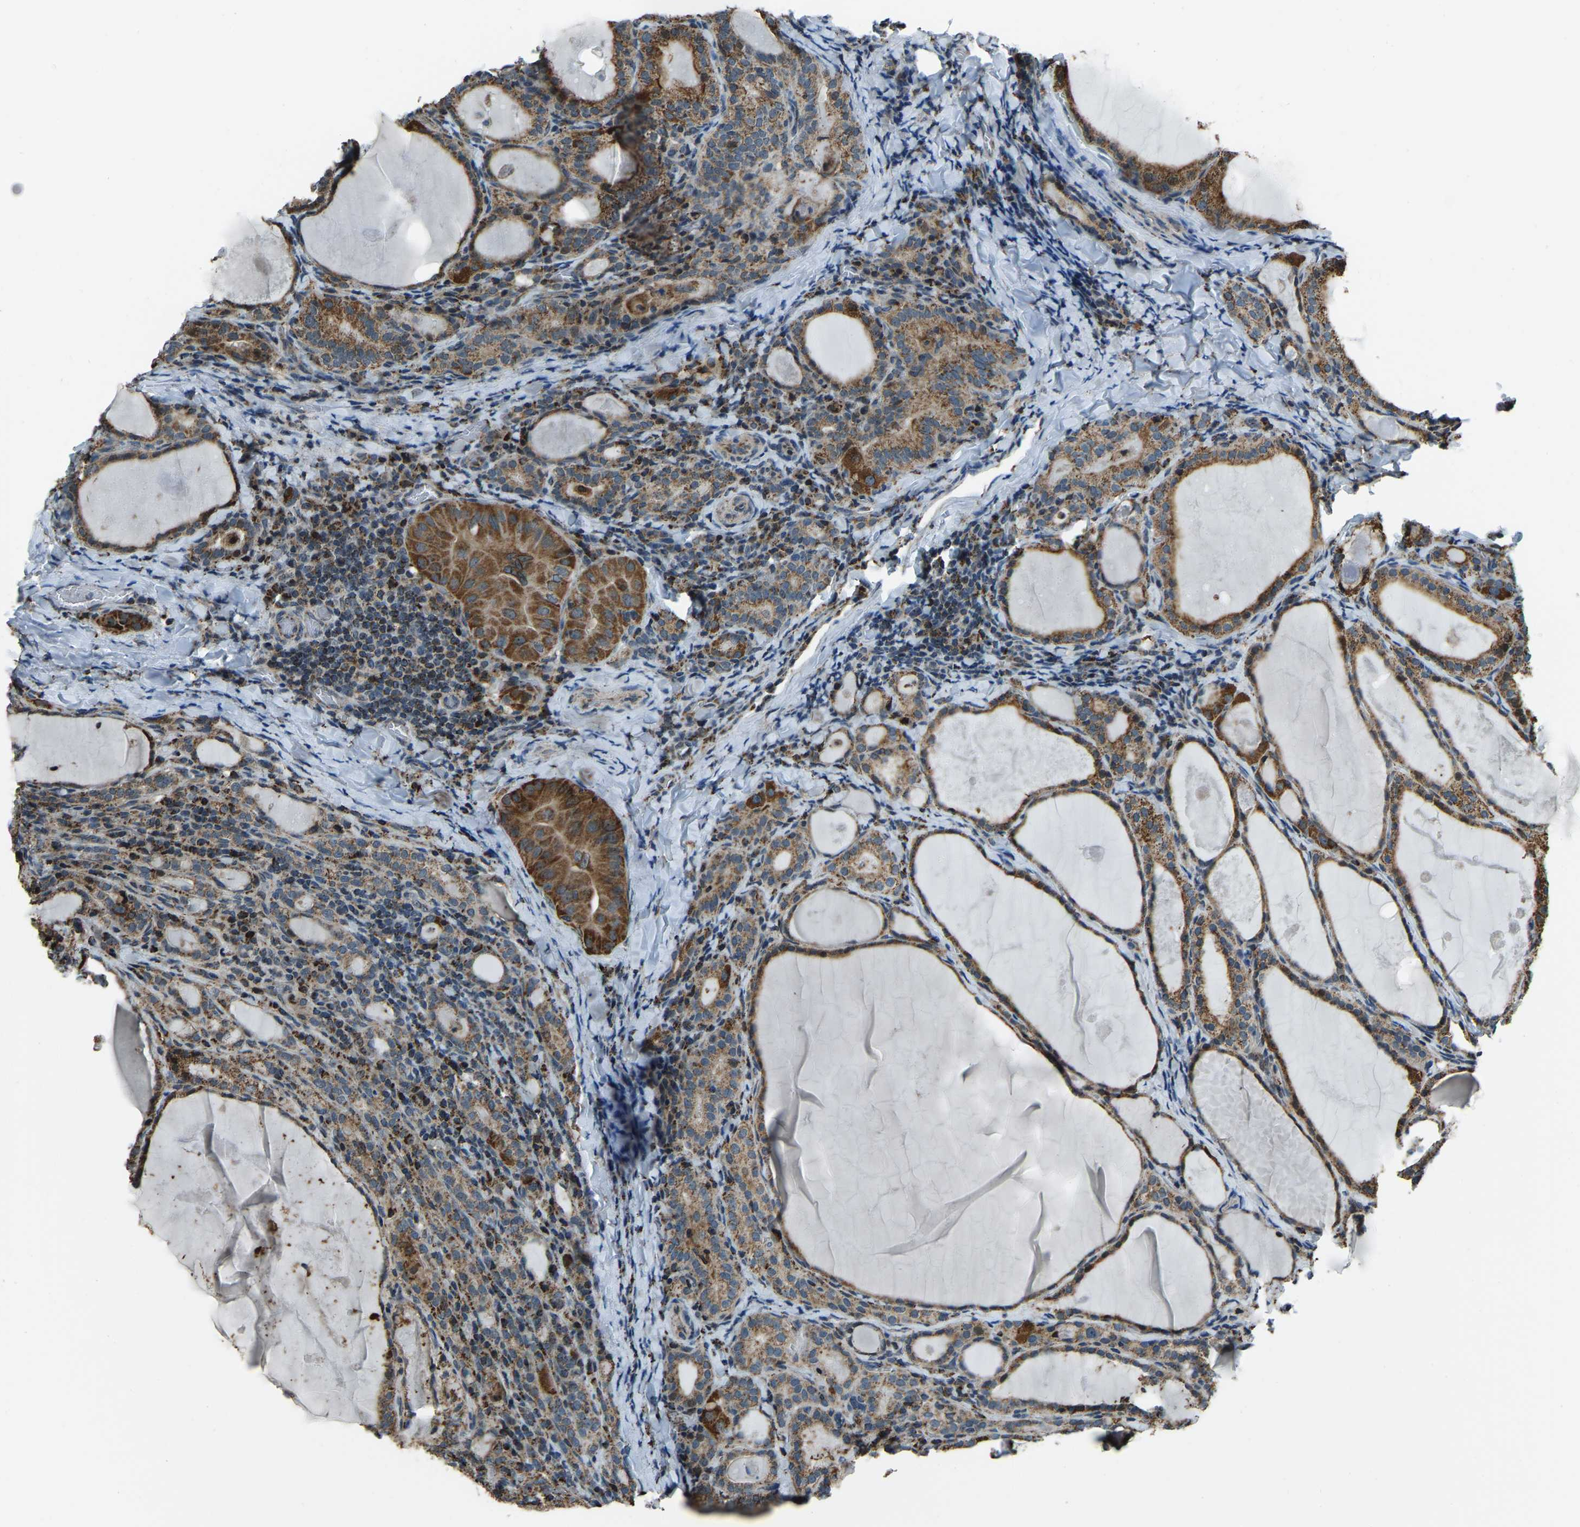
{"staining": {"intensity": "strong", "quantity": ">75%", "location": "cytoplasmic/membranous"}, "tissue": "thyroid cancer", "cell_type": "Tumor cells", "image_type": "cancer", "snomed": [{"axis": "morphology", "description": "Papillary adenocarcinoma, NOS"}, {"axis": "topography", "description": "Thyroid gland"}], "caption": "A brown stain shows strong cytoplasmic/membranous staining of a protein in thyroid cancer (papillary adenocarcinoma) tumor cells.", "gene": "RBM33", "patient": {"sex": "female", "age": 42}}